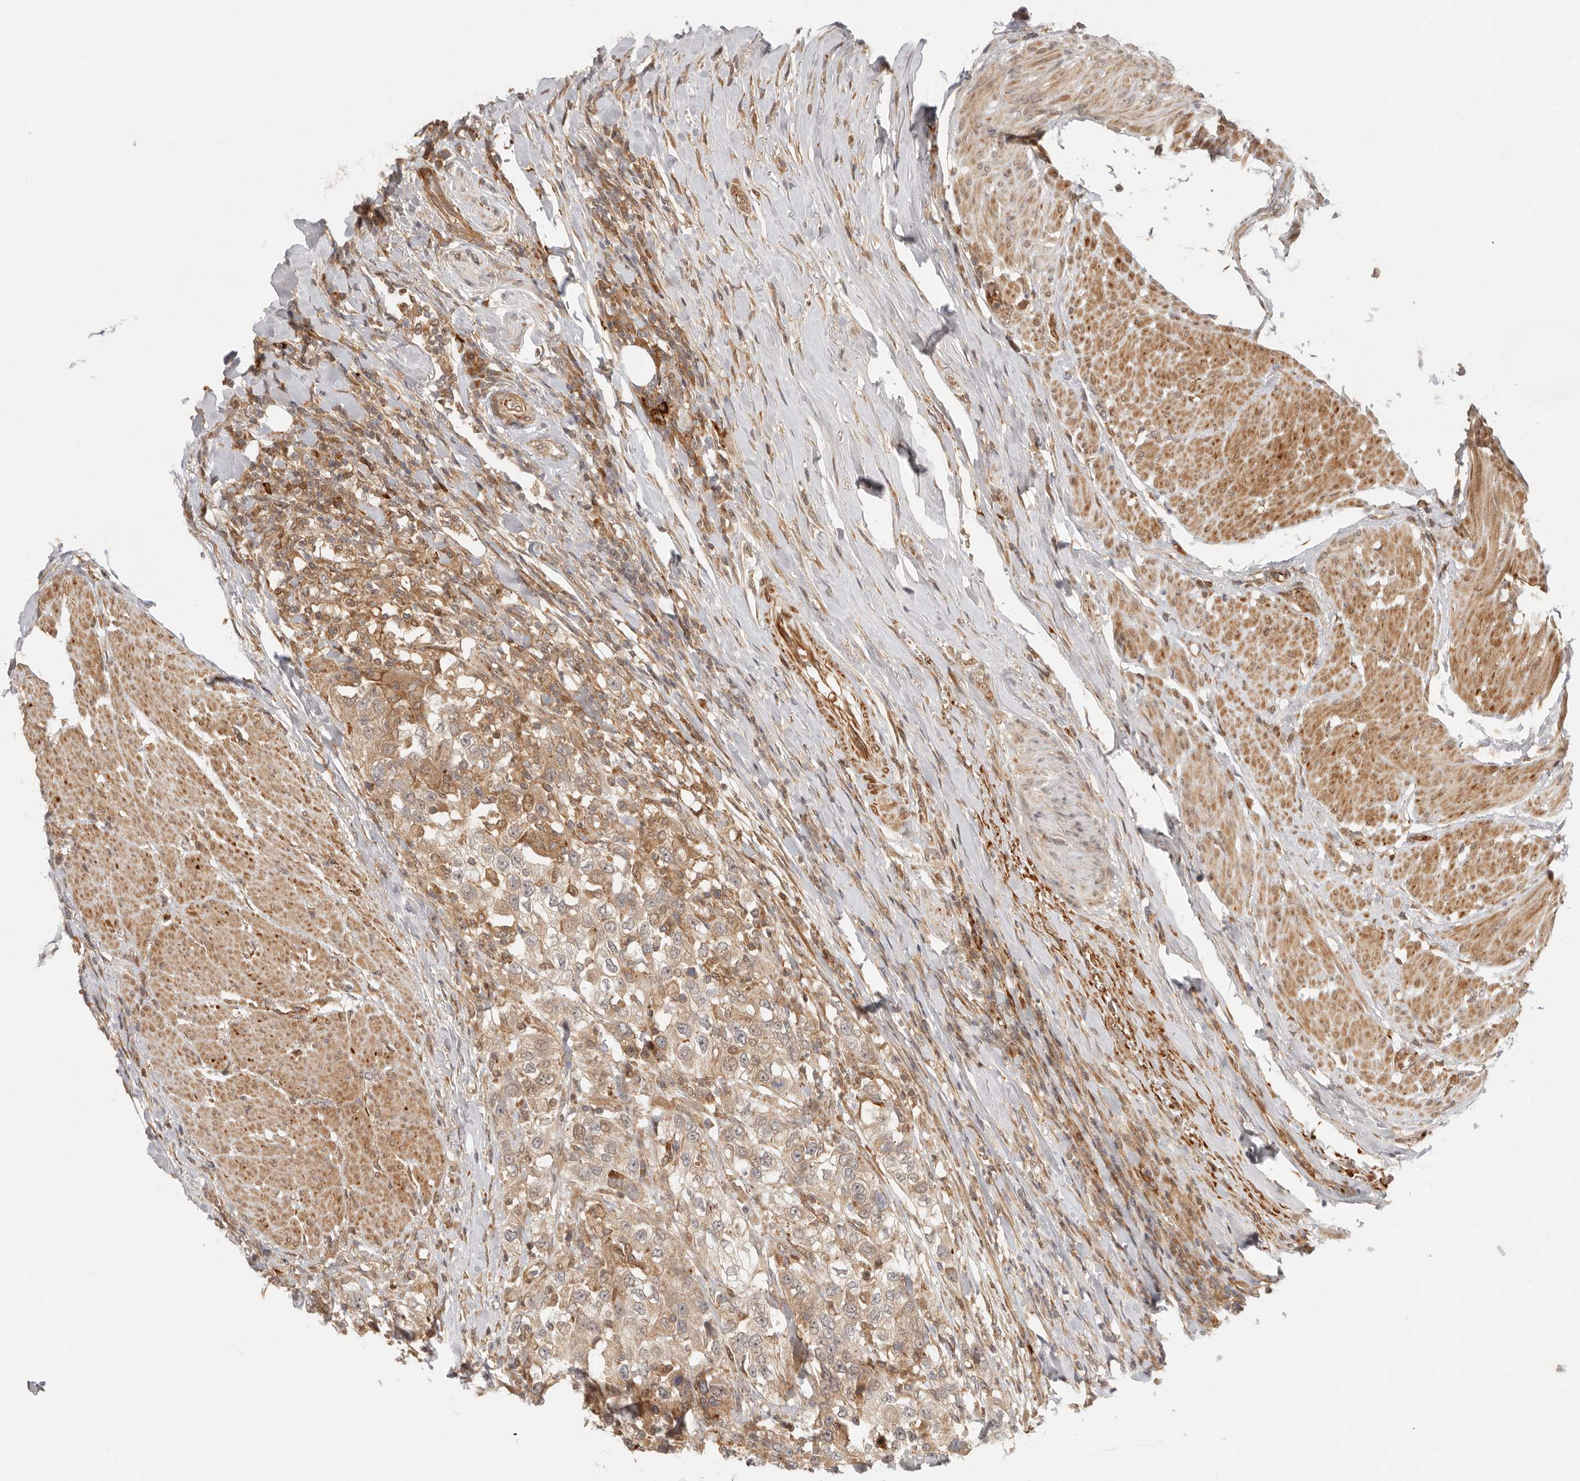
{"staining": {"intensity": "weak", "quantity": ">75%", "location": "cytoplasmic/membranous"}, "tissue": "urothelial cancer", "cell_type": "Tumor cells", "image_type": "cancer", "snomed": [{"axis": "morphology", "description": "Urothelial carcinoma, High grade"}, {"axis": "topography", "description": "Urinary bladder"}], "caption": "This micrograph demonstrates immunohistochemistry (IHC) staining of high-grade urothelial carcinoma, with low weak cytoplasmic/membranous positivity in approximately >75% of tumor cells.", "gene": "AHDC1", "patient": {"sex": "female", "age": 80}}